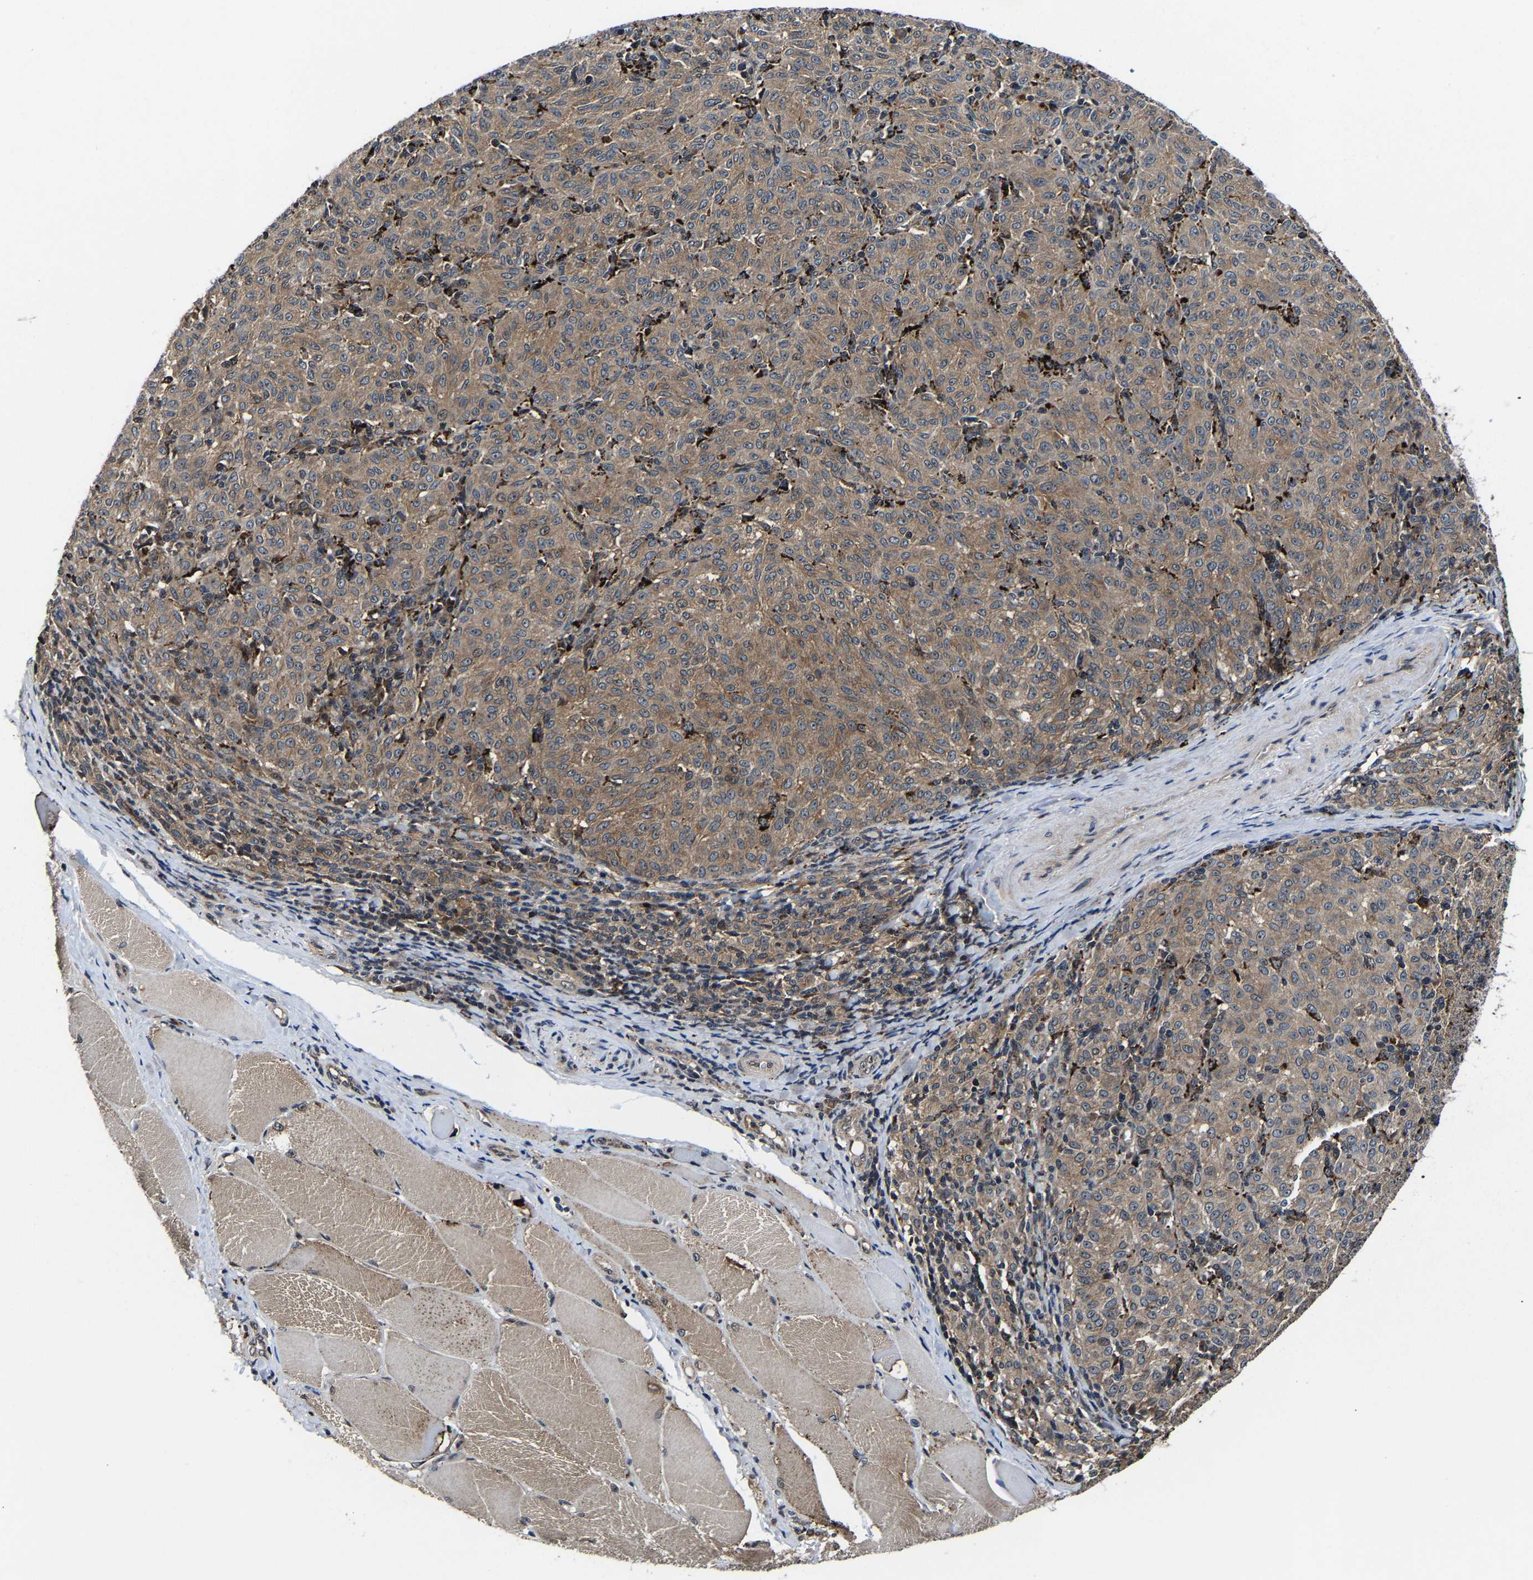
{"staining": {"intensity": "moderate", "quantity": ">75%", "location": "cytoplasmic/membranous"}, "tissue": "melanoma", "cell_type": "Tumor cells", "image_type": "cancer", "snomed": [{"axis": "morphology", "description": "Malignant melanoma, NOS"}, {"axis": "topography", "description": "Skin"}], "caption": "Tumor cells show medium levels of moderate cytoplasmic/membranous staining in approximately >75% of cells in human malignant melanoma. Ihc stains the protein in brown and the nuclei are stained blue.", "gene": "ZCCHC7", "patient": {"sex": "female", "age": 72}}